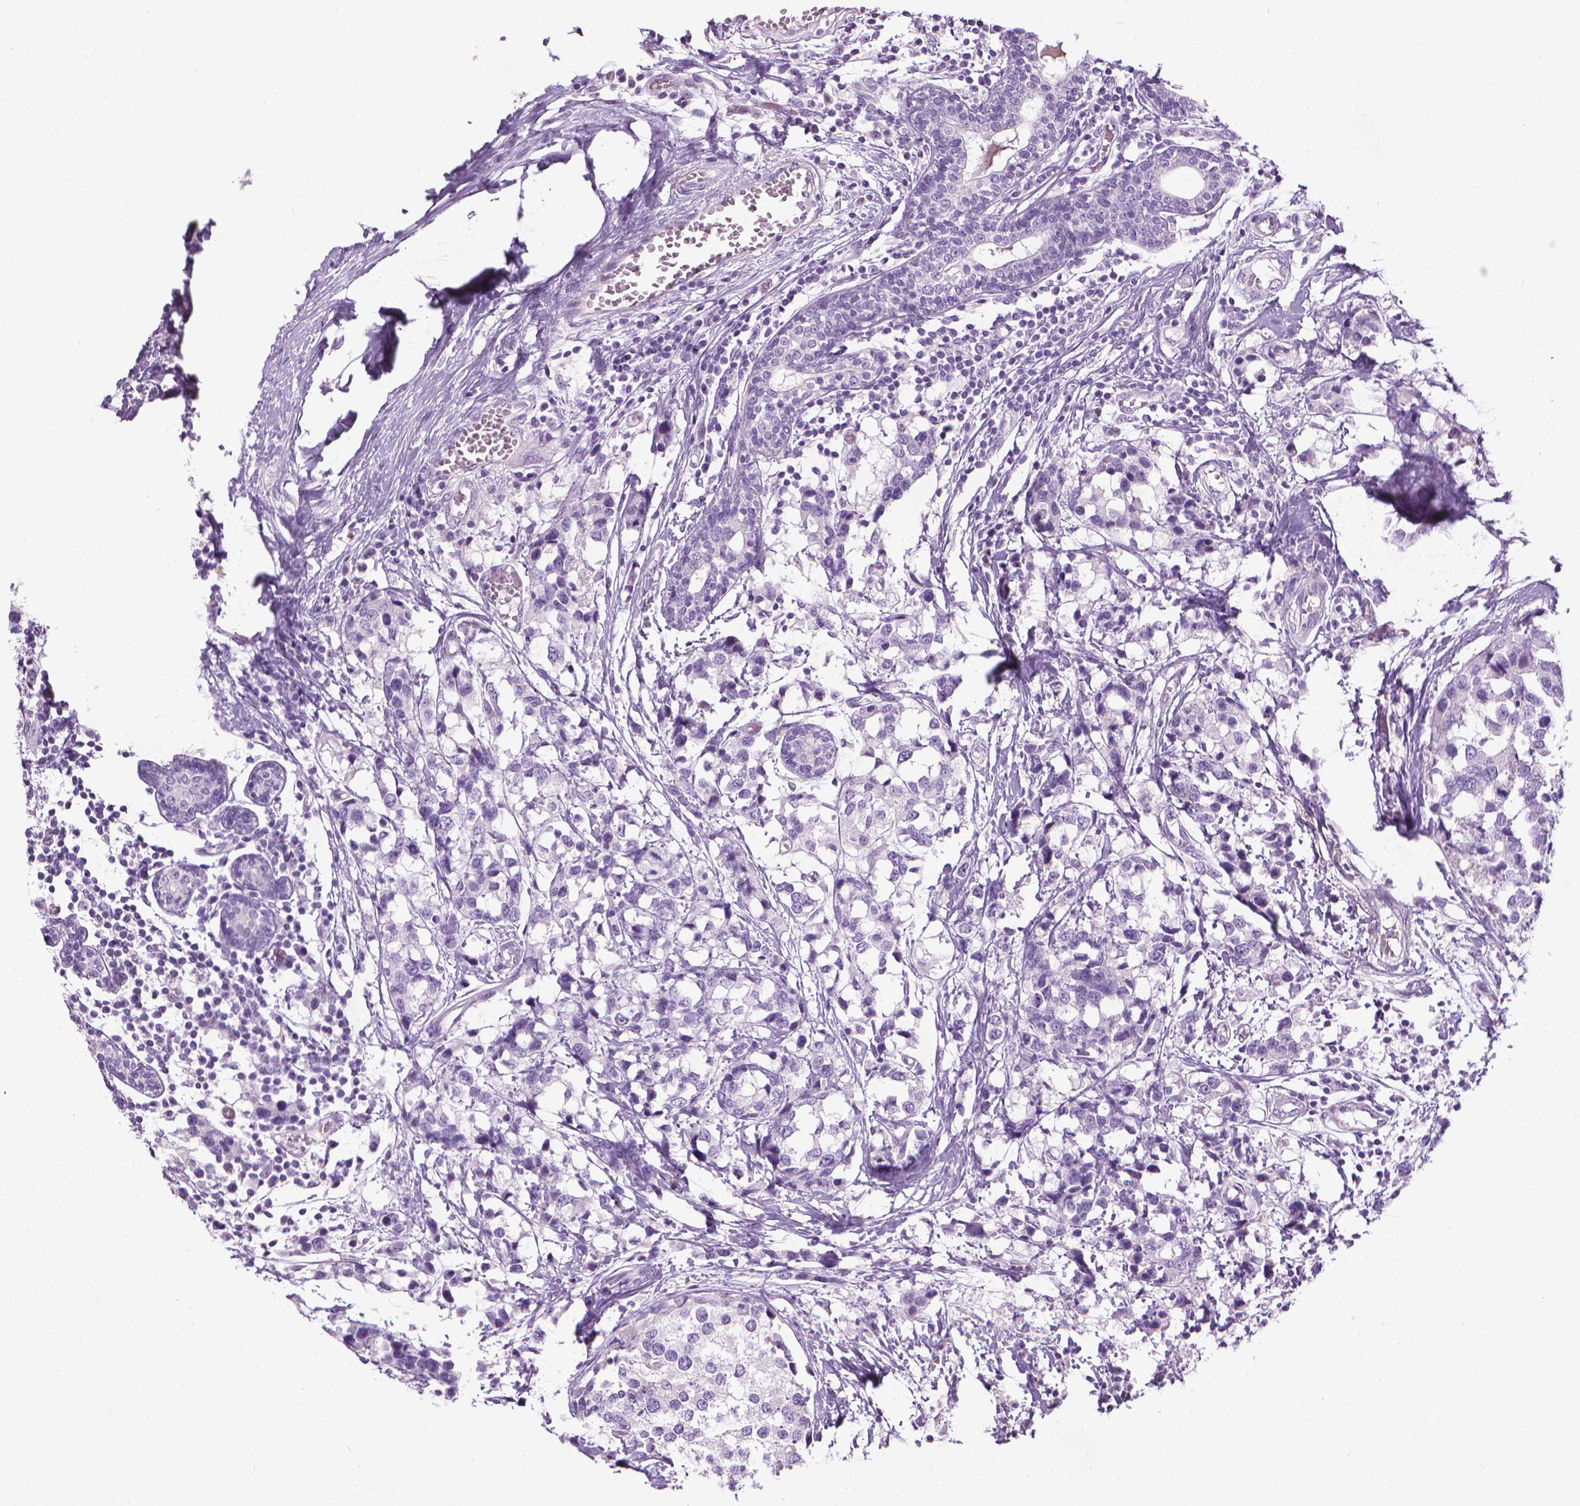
{"staining": {"intensity": "negative", "quantity": "none", "location": "none"}, "tissue": "breast cancer", "cell_type": "Tumor cells", "image_type": "cancer", "snomed": [{"axis": "morphology", "description": "Lobular carcinoma"}, {"axis": "topography", "description": "Breast"}], "caption": "Immunohistochemical staining of human lobular carcinoma (breast) demonstrates no significant positivity in tumor cells.", "gene": "DNAI7", "patient": {"sex": "female", "age": 59}}